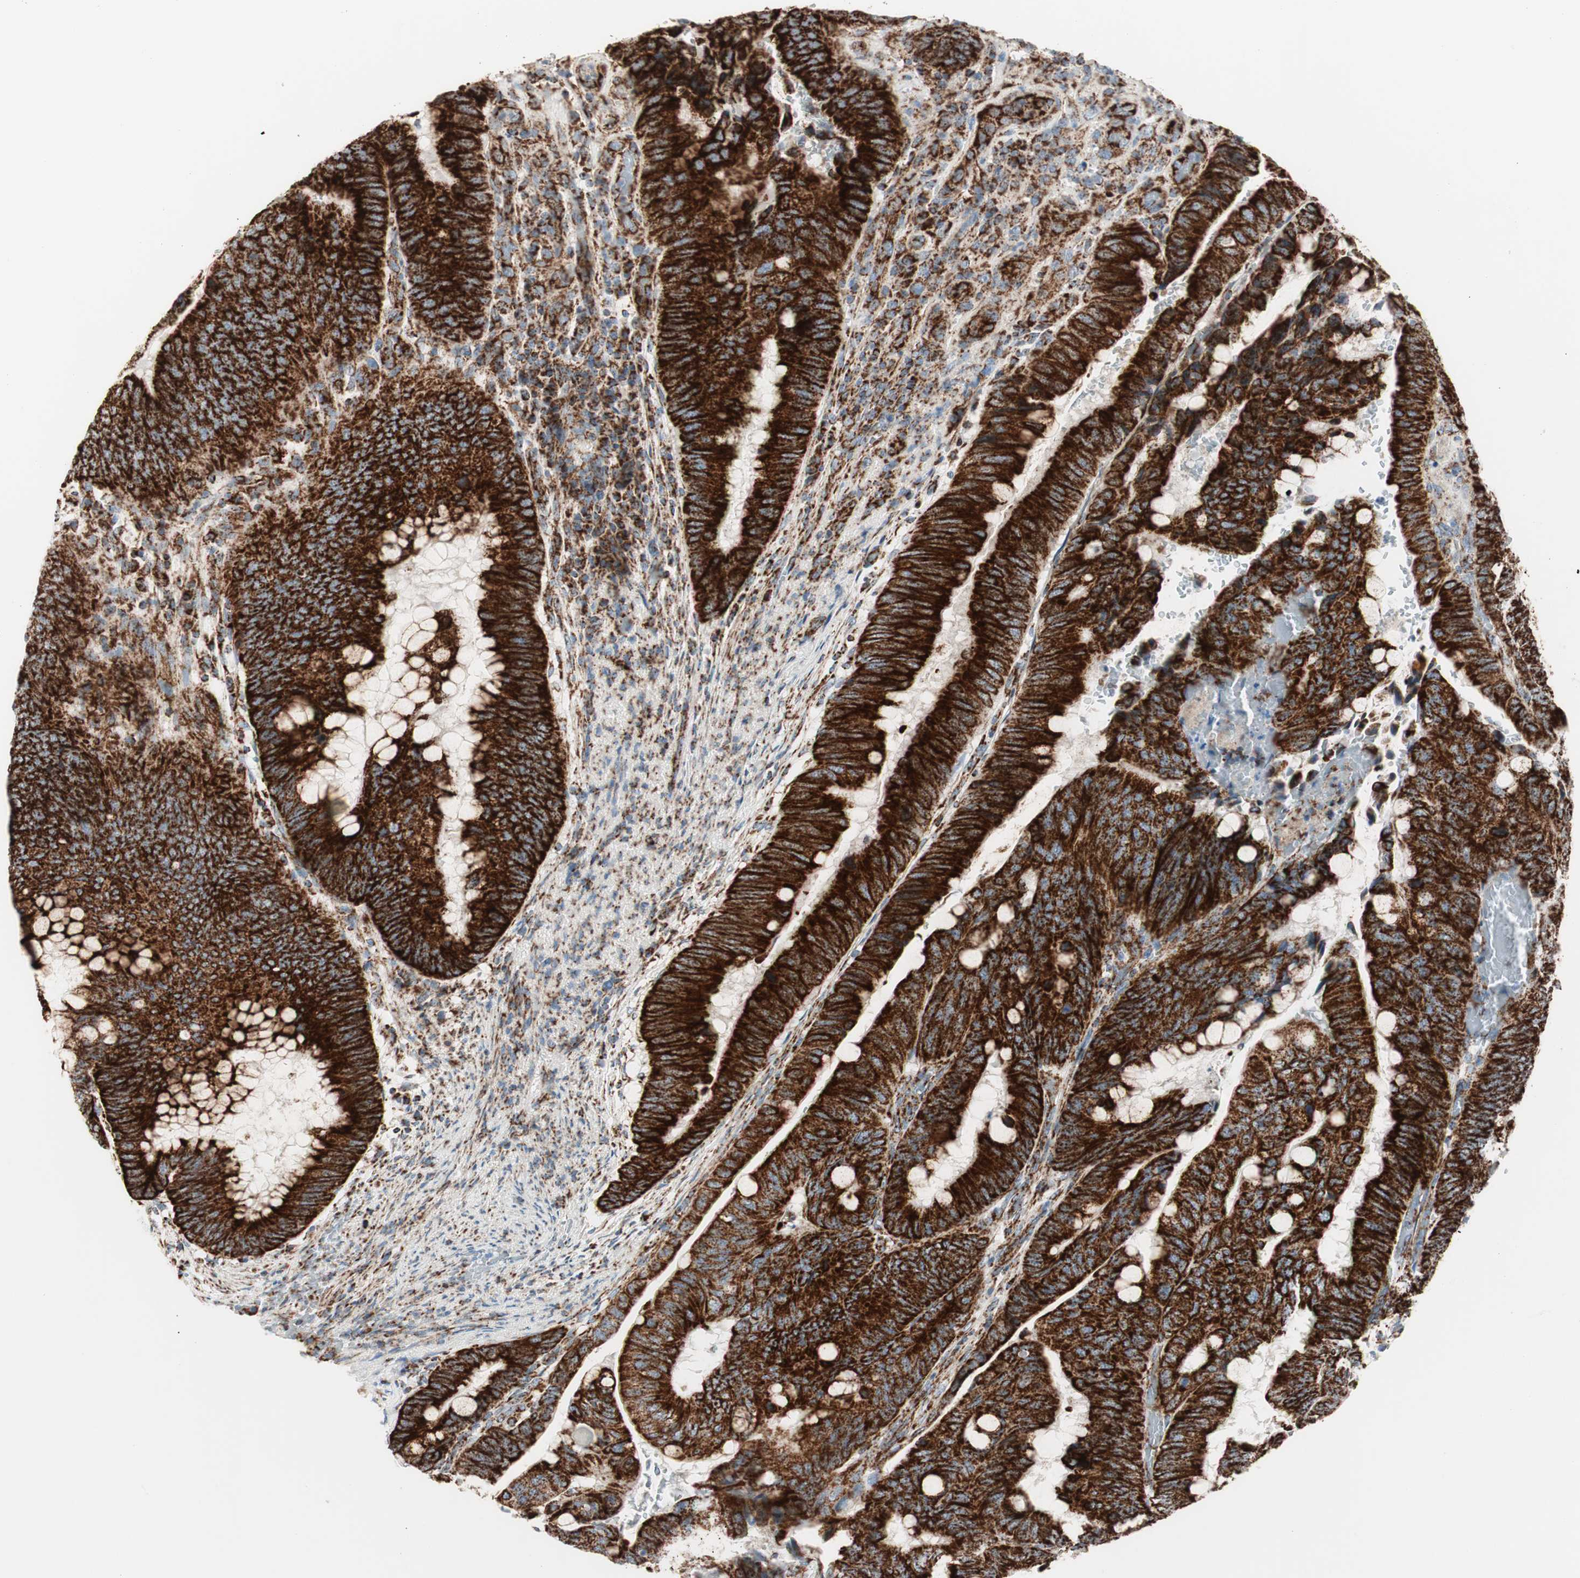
{"staining": {"intensity": "strong", "quantity": ">75%", "location": "cytoplasmic/membranous"}, "tissue": "colorectal cancer", "cell_type": "Tumor cells", "image_type": "cancer", "snomed": [{"axis": "morphology", "description": "Normal tissue, NOS"}, {"axis": "morphology", "description": "Adenocarcinoma, NOS"}, {"axis": "topography", "description": "Rectum"}, {"axis": "topography", "description": "Peripheral nerve tissue"}], "caption": "Immunohistochemical staining of human colorectal cancer shows strong cytoplasmic/membranous protein positivity in about >75% of tumor cells.", "gene": "TOMM20", "patient": {"sex": "male", "age": 92}}